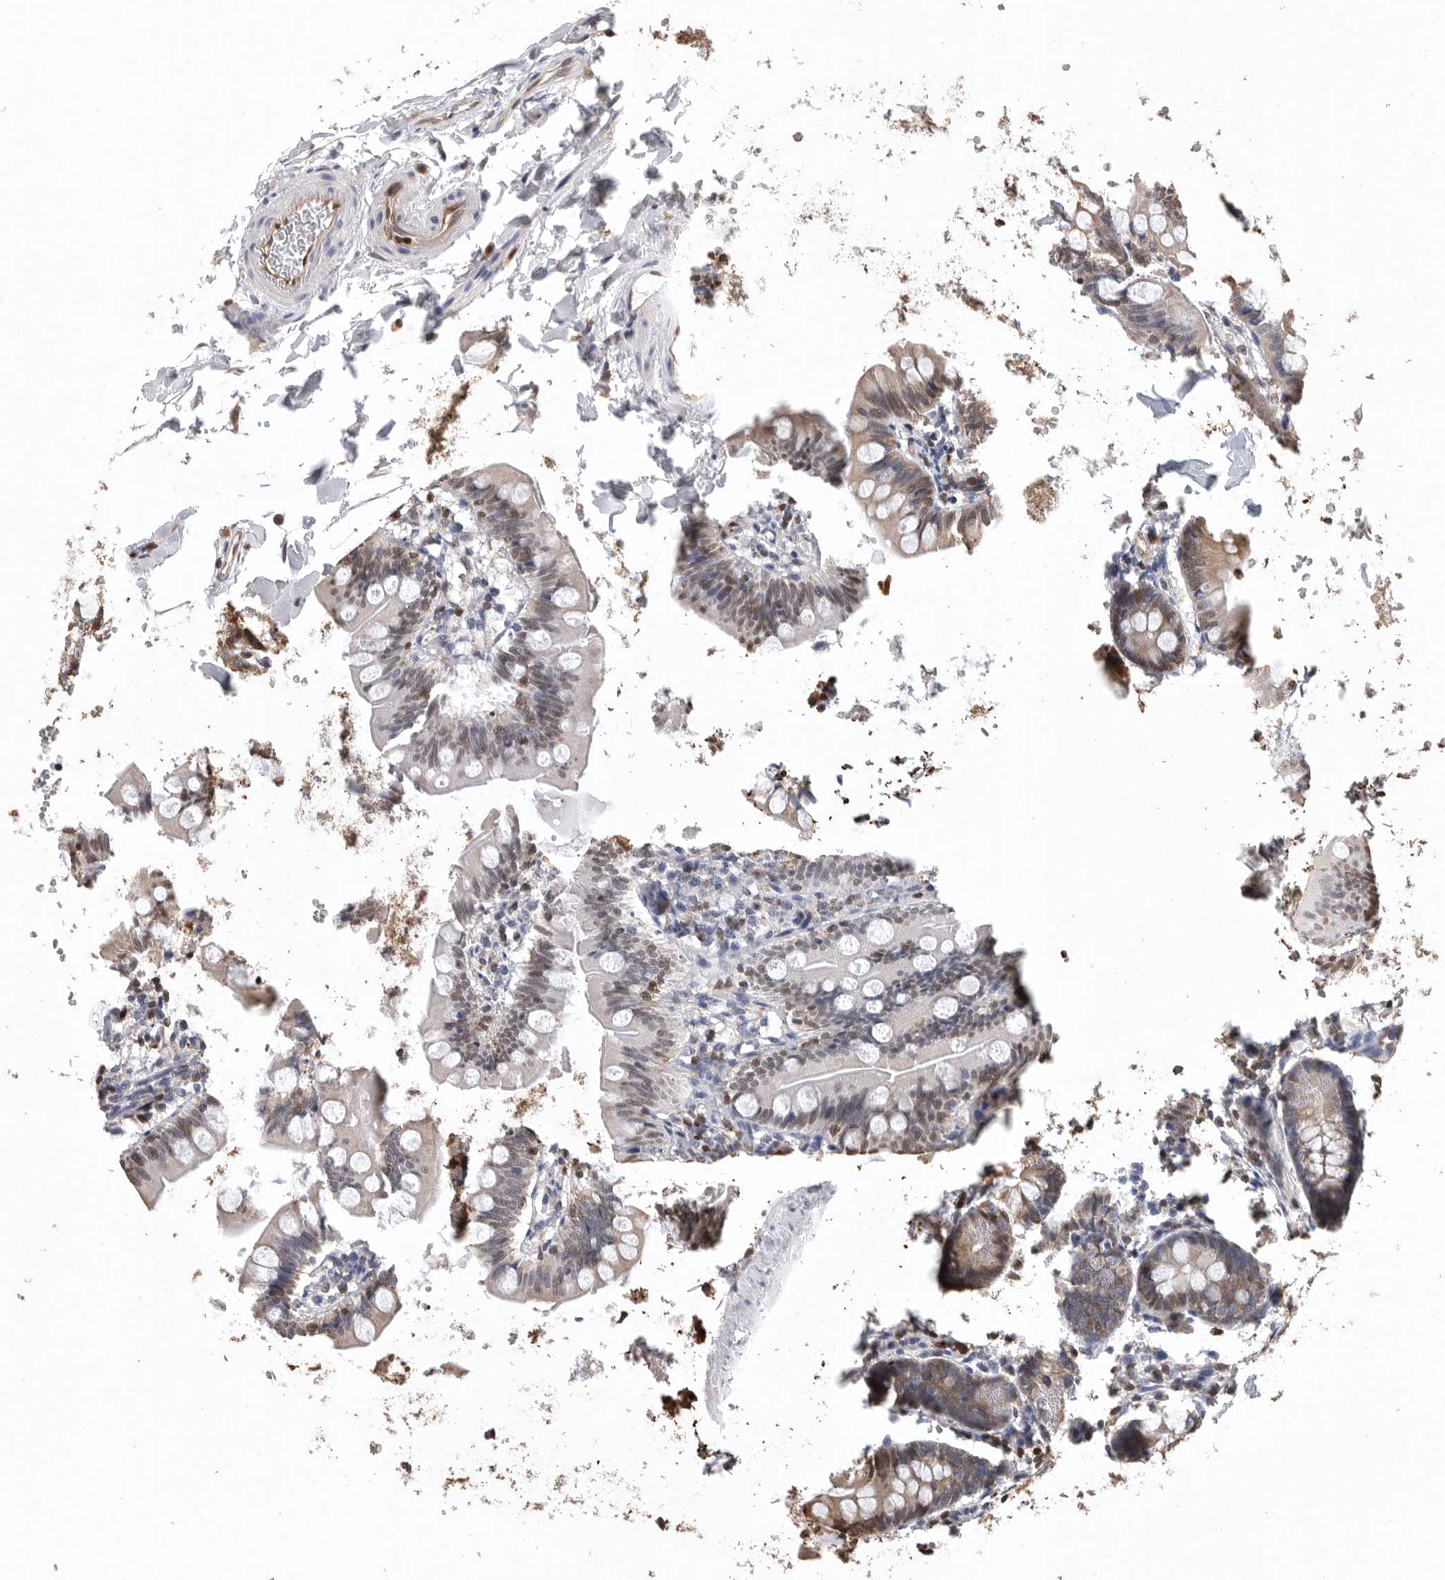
{"staining": {"intensity": "moderate", "quantity": "25%-75%", "location": "nuclear"}, "tissue": "small intestine", "cell_type": "Glandular cells", "image_type": "normal", "snomed": [{"axis": "morphology", "description": "Normal tissue, NOS"}, {"axis": "topography", "description": "Small intestine"}], "caption": "Immunohistochemistry histopathology image of unremarkable small intestine: small intestine stained using immunohistochemistry exhibits medium levels of moderate protein expression localized specifically in the nuclear of glandular cells, appearing as a nuclear brown color.", "gene": "PDCD4", "patient": {"sex": "female", "age": 84}}